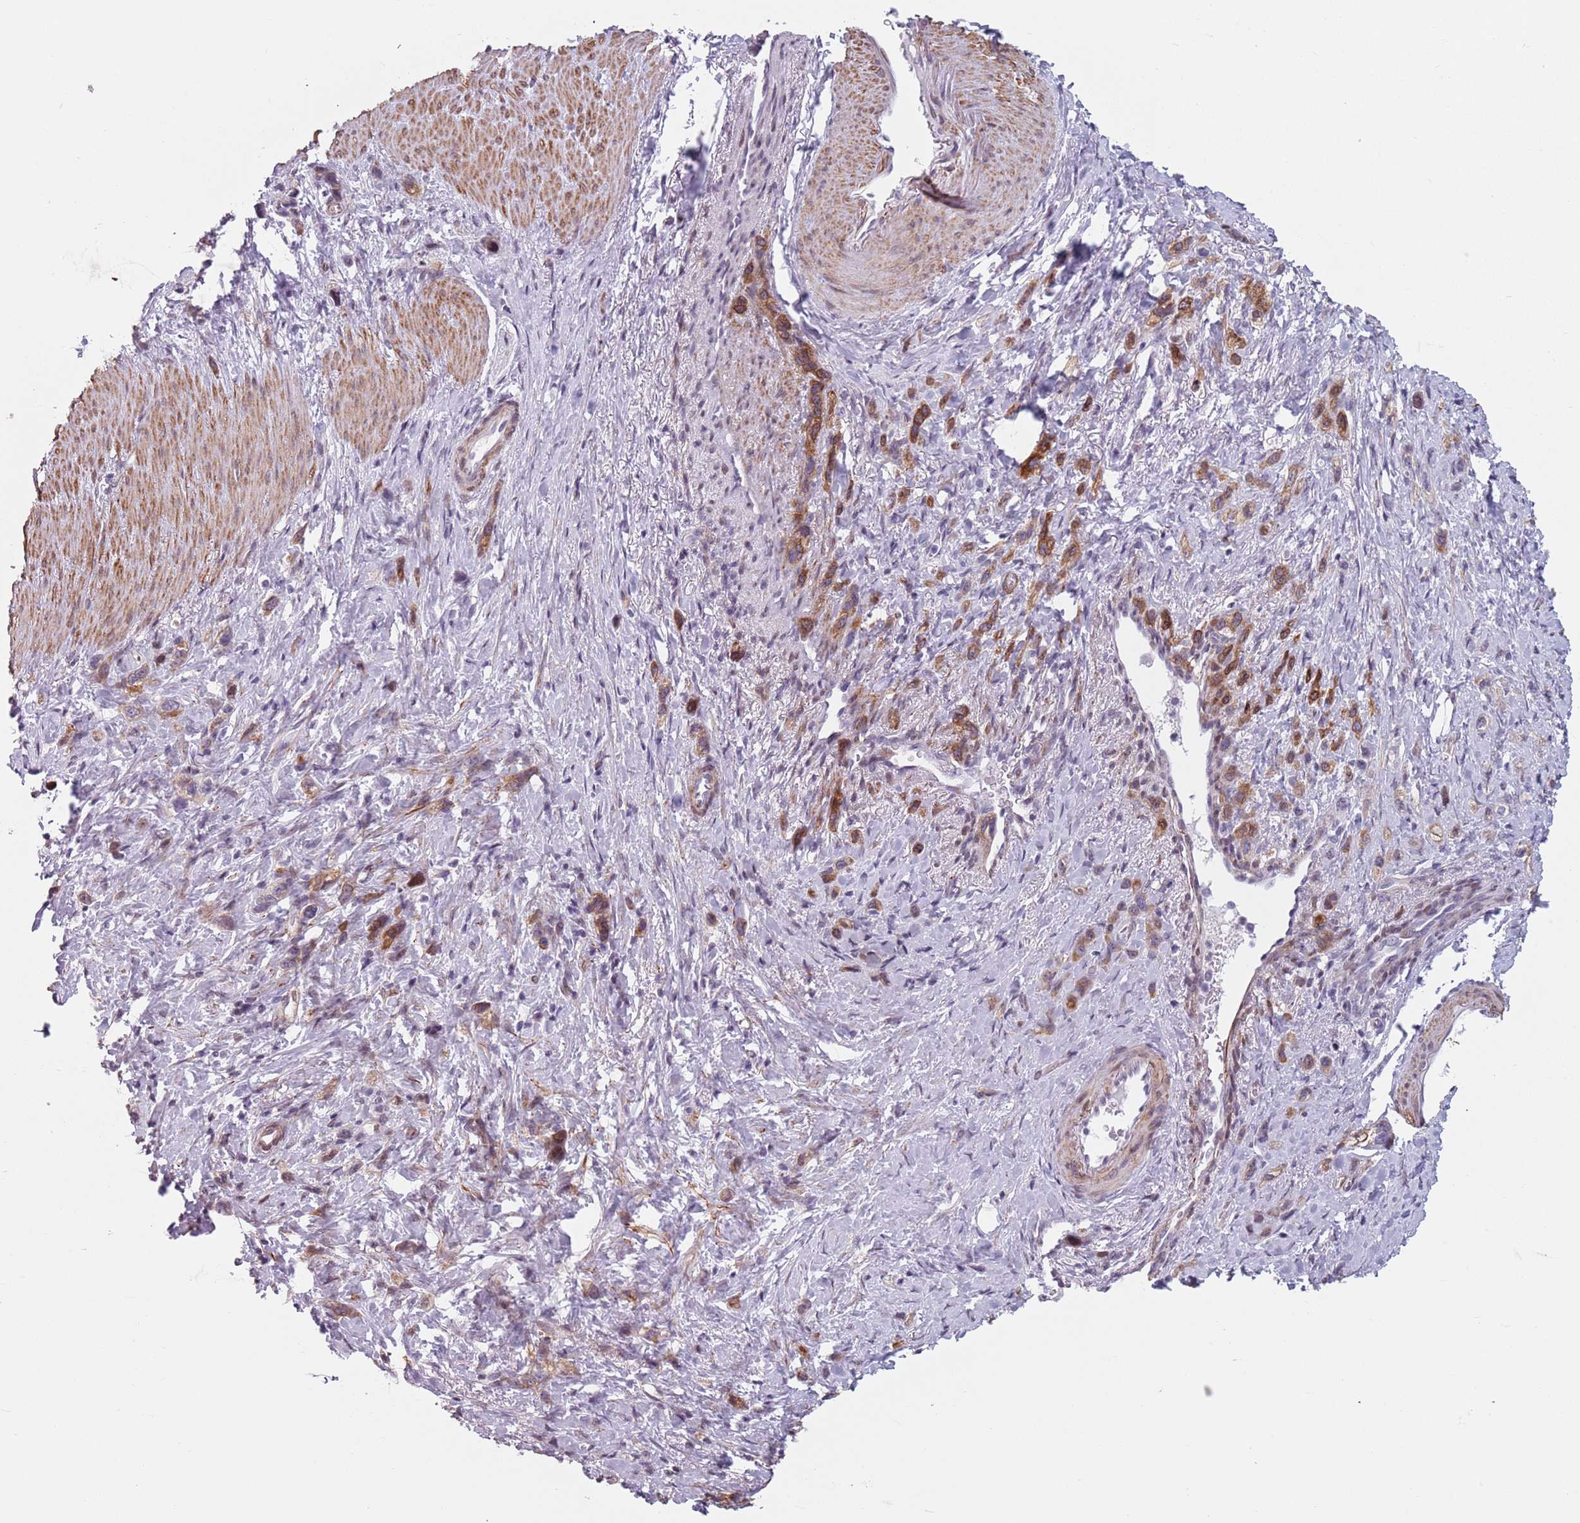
{"staining": {"intensity": "moderate", "quantity": ">75%", "location": "cytoplasmic/membranous"}, "tissue": "stomach cancer", "cell_type": "Tumor cells", "image_type": "cancer", "snomed": [{"axis": "morphology", "description": "Adenocarcinoma, NOS"}, {"axis": "topography", "description": "Stomach"}], "caption": "The photomicrograph demonstrates immunohistochemical staining of adenocarcinoma (stomach). There is moderate cytoplasmic/membranous positivity is seen in approximately >75% of tumor cells.", "gene": "TMC4", "patient": {"sex": "female", "age": 65}}